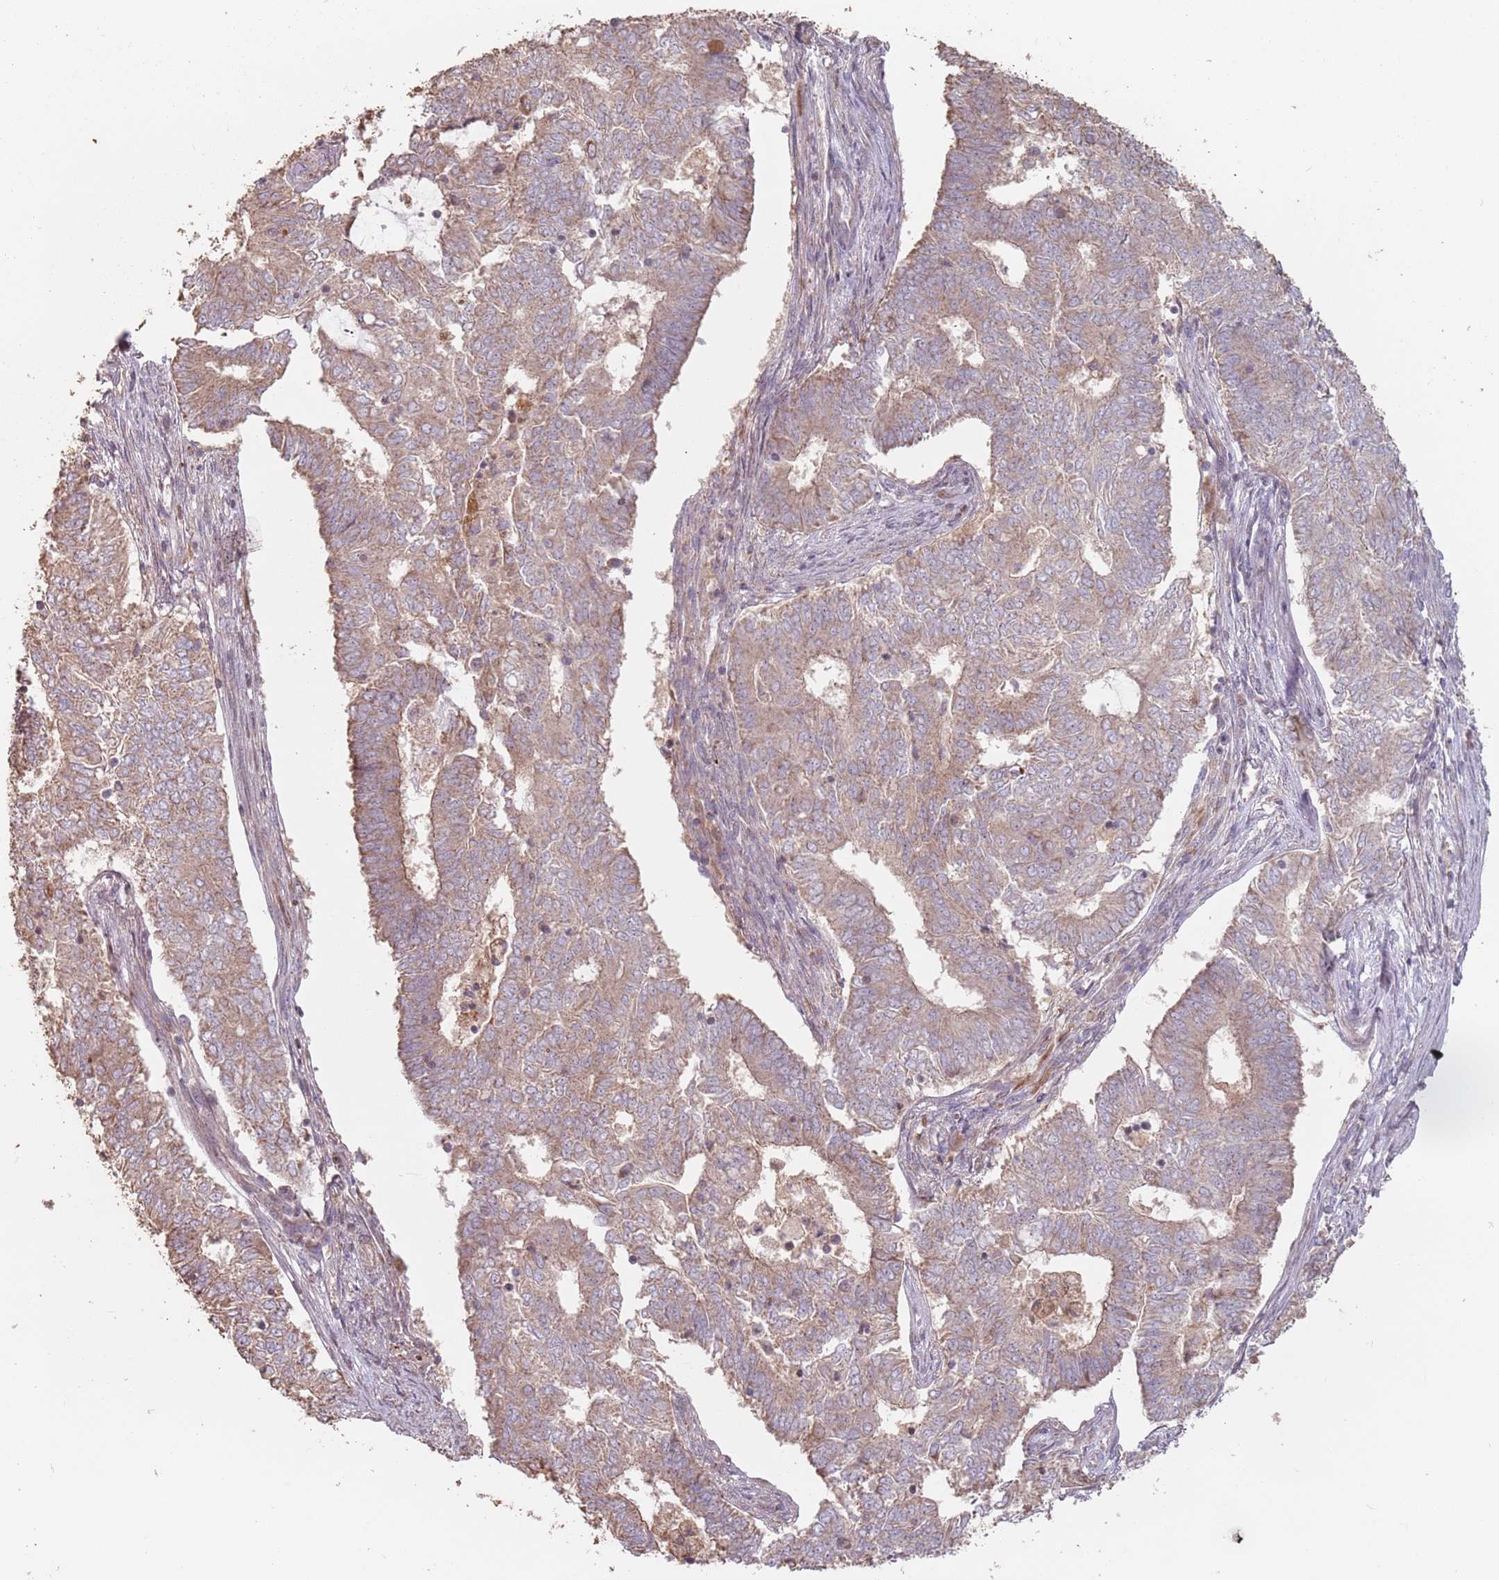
{"staining": {"intensity": "moderate", "quantity": ">75%", "location": "cytoplasmic/membranous"}, "tissue": "endometrial cancer", "cell_type": "Tumor cells", "image_type": "cancer", "snomed": [{"axis": "morphology", "description": "Adenocarcinoma, NOS"}, {"axis": "topography", "description": "Endometrium"}], "caption": "Moderate cytoplasmic/membranous positivity is seen in approximately >75% of tumor cells in endometrial adenocarcinoma.", "gene": "VPS52", "patient": {"sex": "female", "age": 62}}